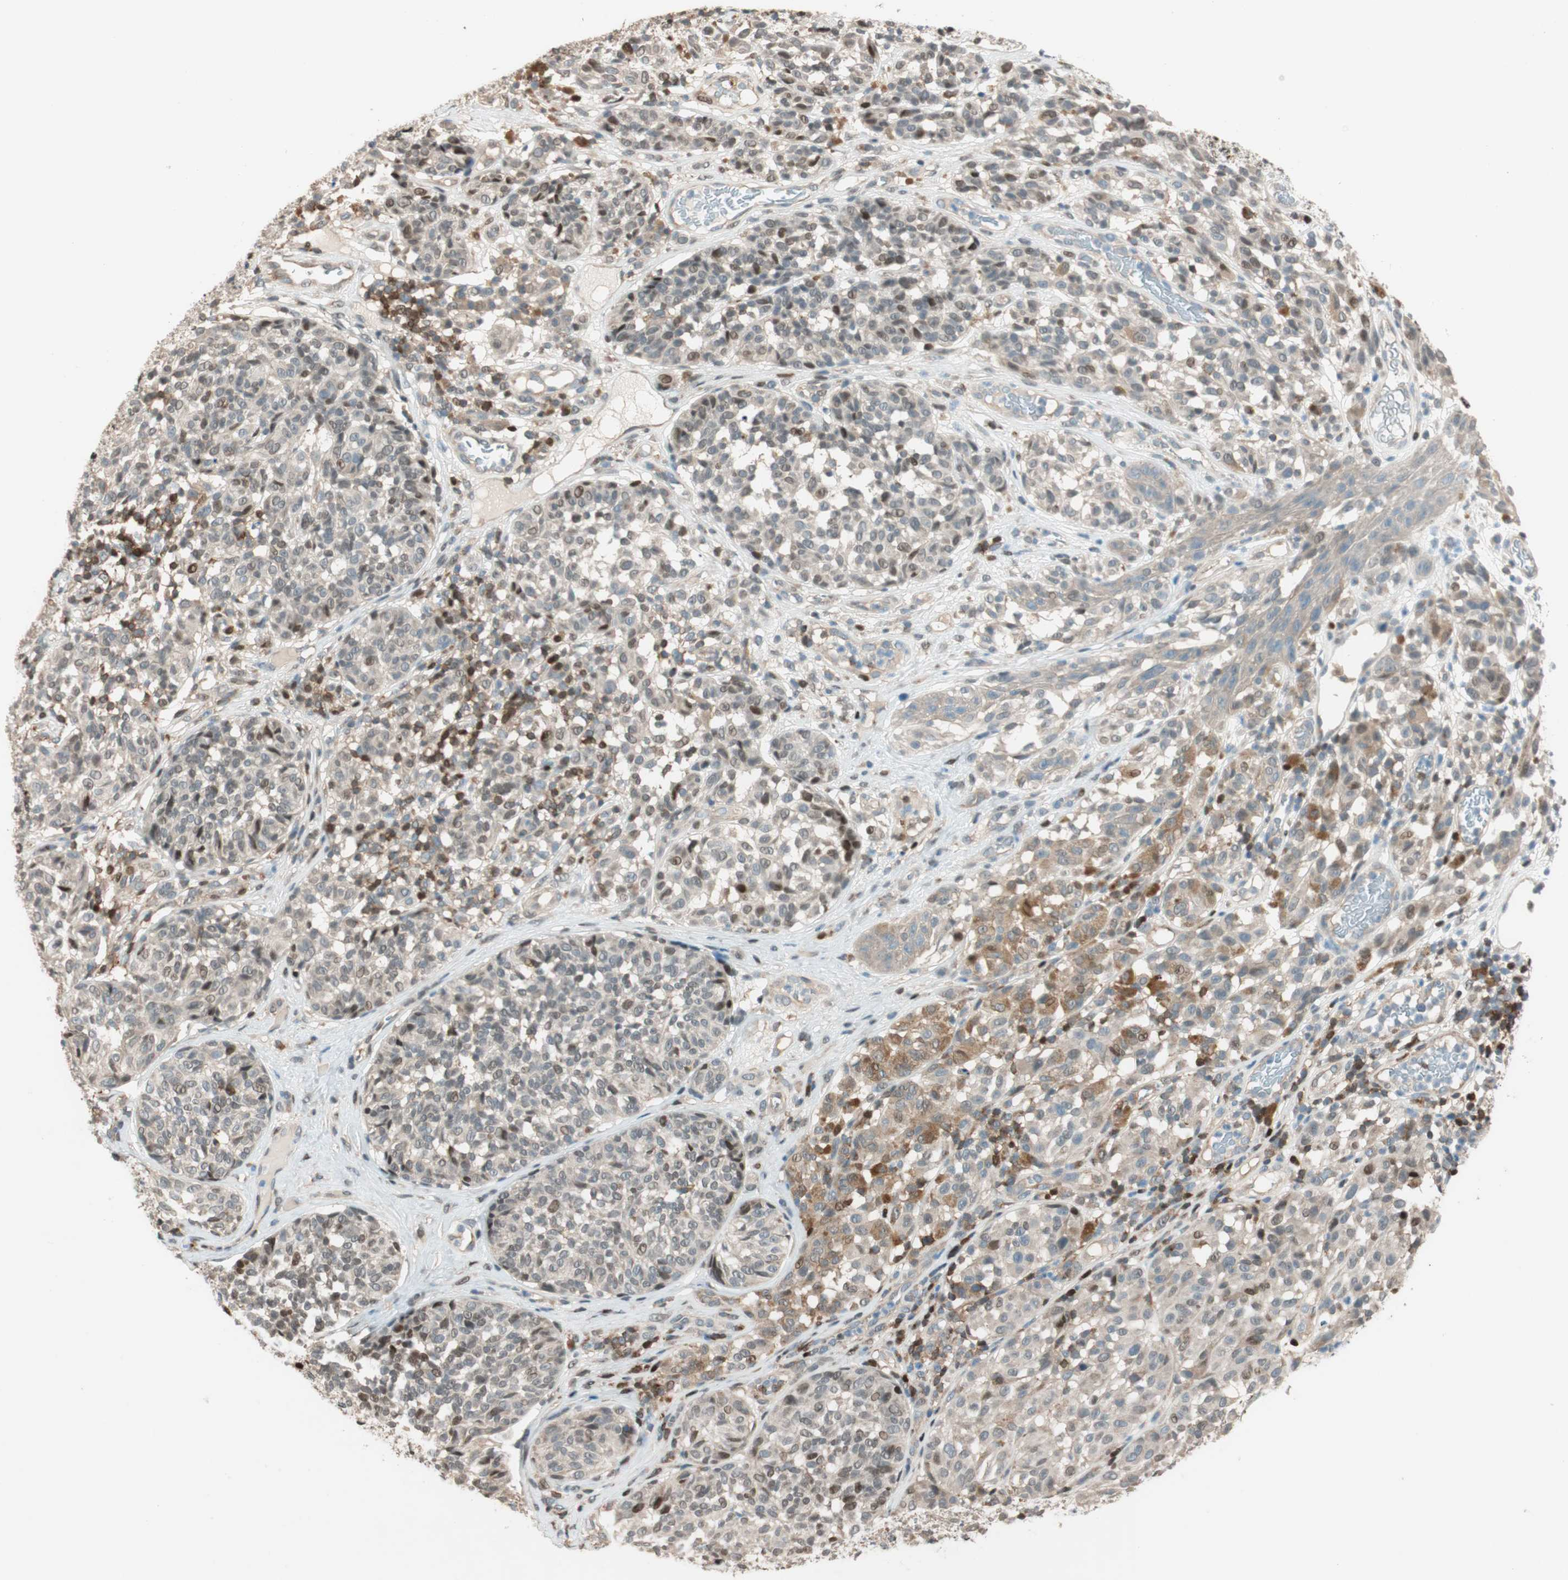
{"staining": {"intensity": "moderate", "quantity": "25%-75%", "location": "cytoplasmic/membranous,nuclear"}, "tissue": "melanoma", "cell_type": "Tumor cells", "image_type": "cancer", "snomed": [{"axis": "morphology", "description": "Malignant melanoma, NOS"}, {"axis": "topography", "description": "Skin"}], "caption": "Brown immunohistochemical staining in malignant melanoma exhibits moderate cytoplasmic/membranous and nuclear positivity in about 25%-75% of tumor cells.", "gene": "BIN1", "patient": {"sex": "female", "age": 46}}